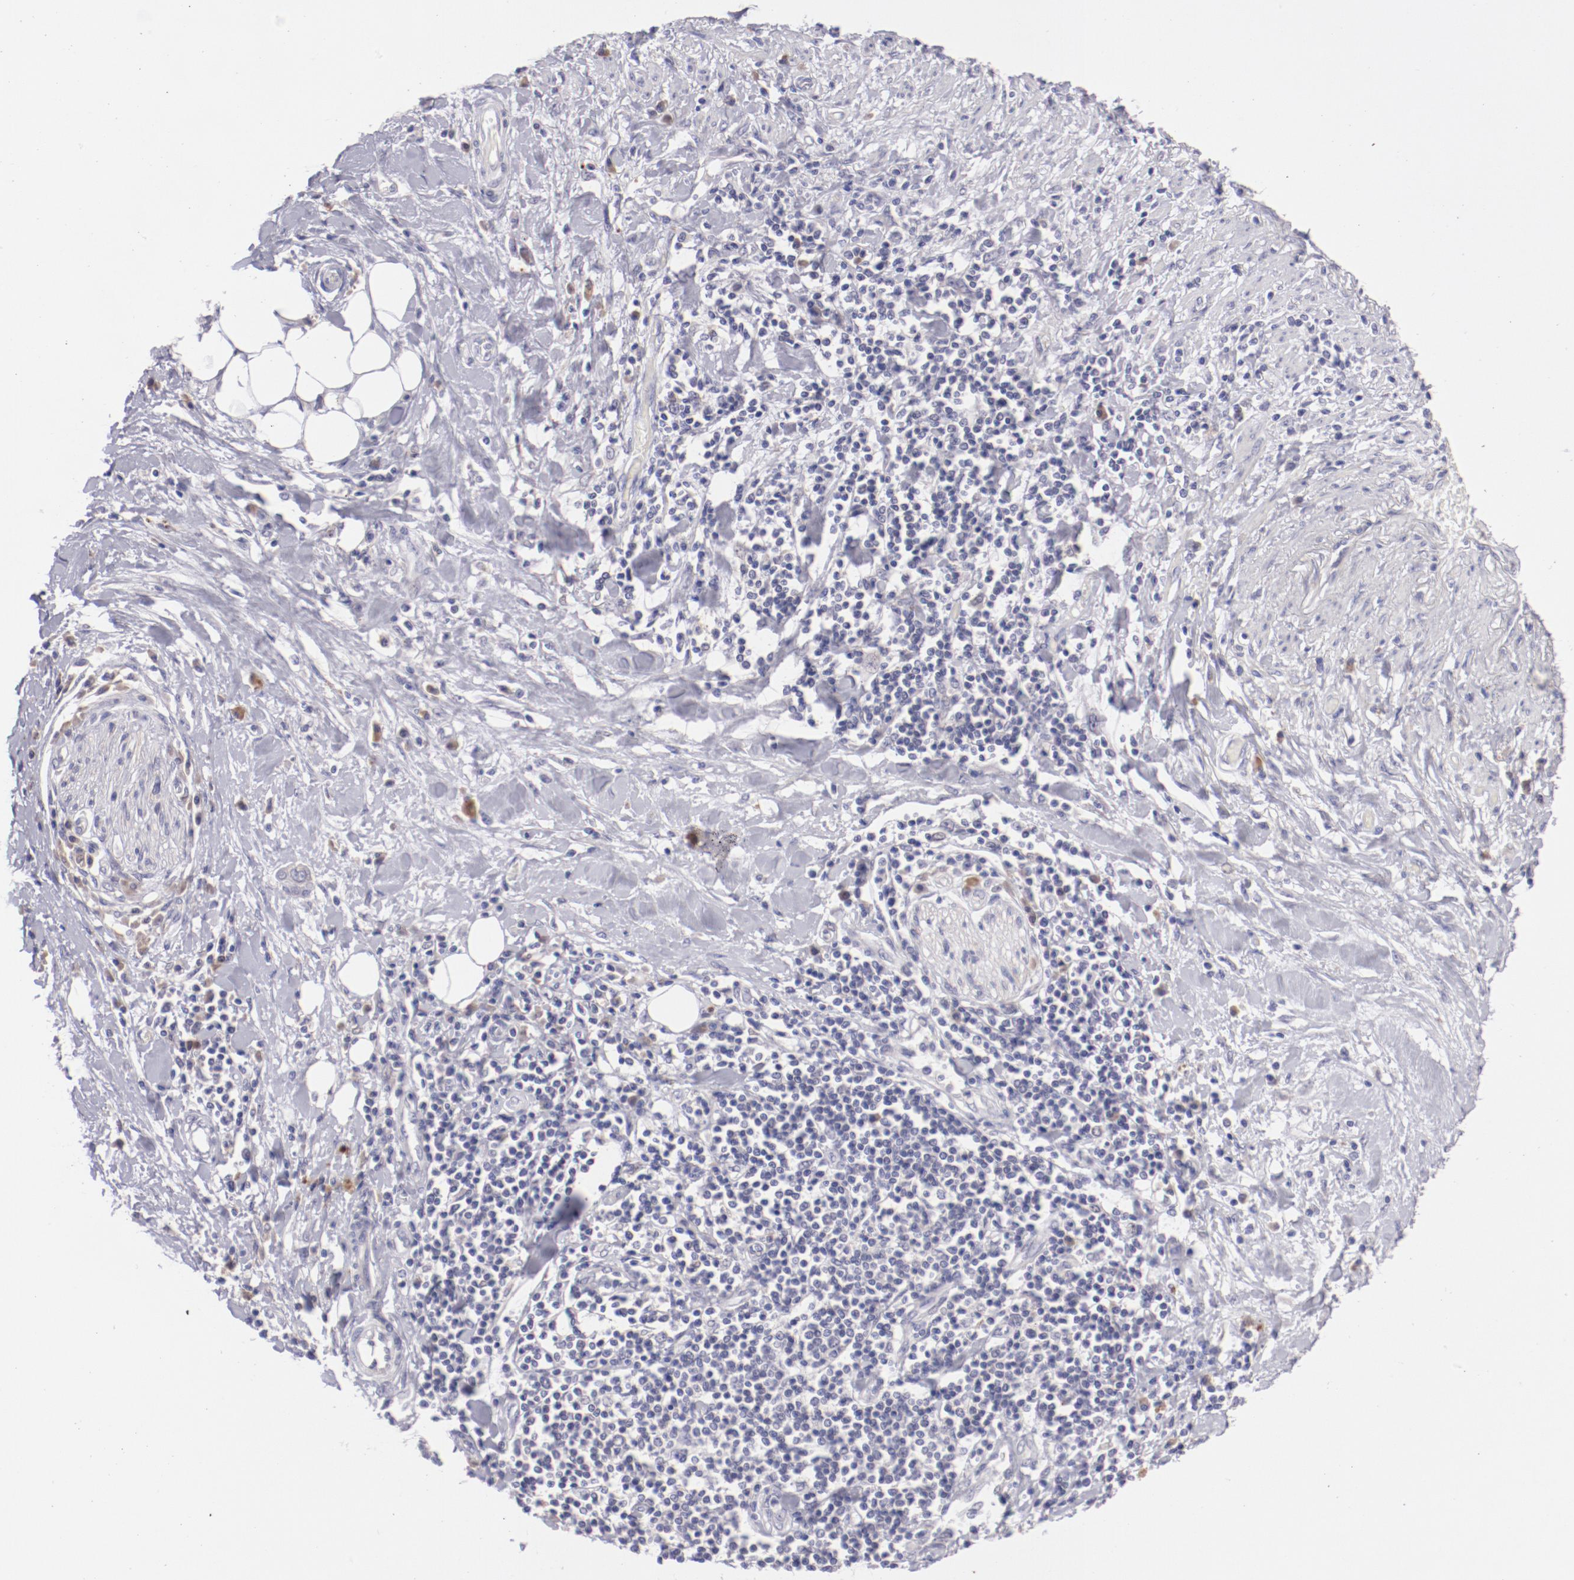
{"staining": {"intensity": "weak", "quantity": "25%-75%", "location": "cytoplasmic/membranous"}, "tissue": "pancreatic cancer", "cell_type": "Tumor cells", "image_type": "cancer", "snomed": [{"axis": "morphology", "description": "Adenocarcinoma, NOS"}, {"axis": "topography", "description": "Pancreas"}], "caption": "Weak cytoplasmic/membranous staining is present in about 25%-75% of tumor cells in pancreatic cancer.", "gene": "TRAF3", "patient": {"sex": "female", "age": 64}}